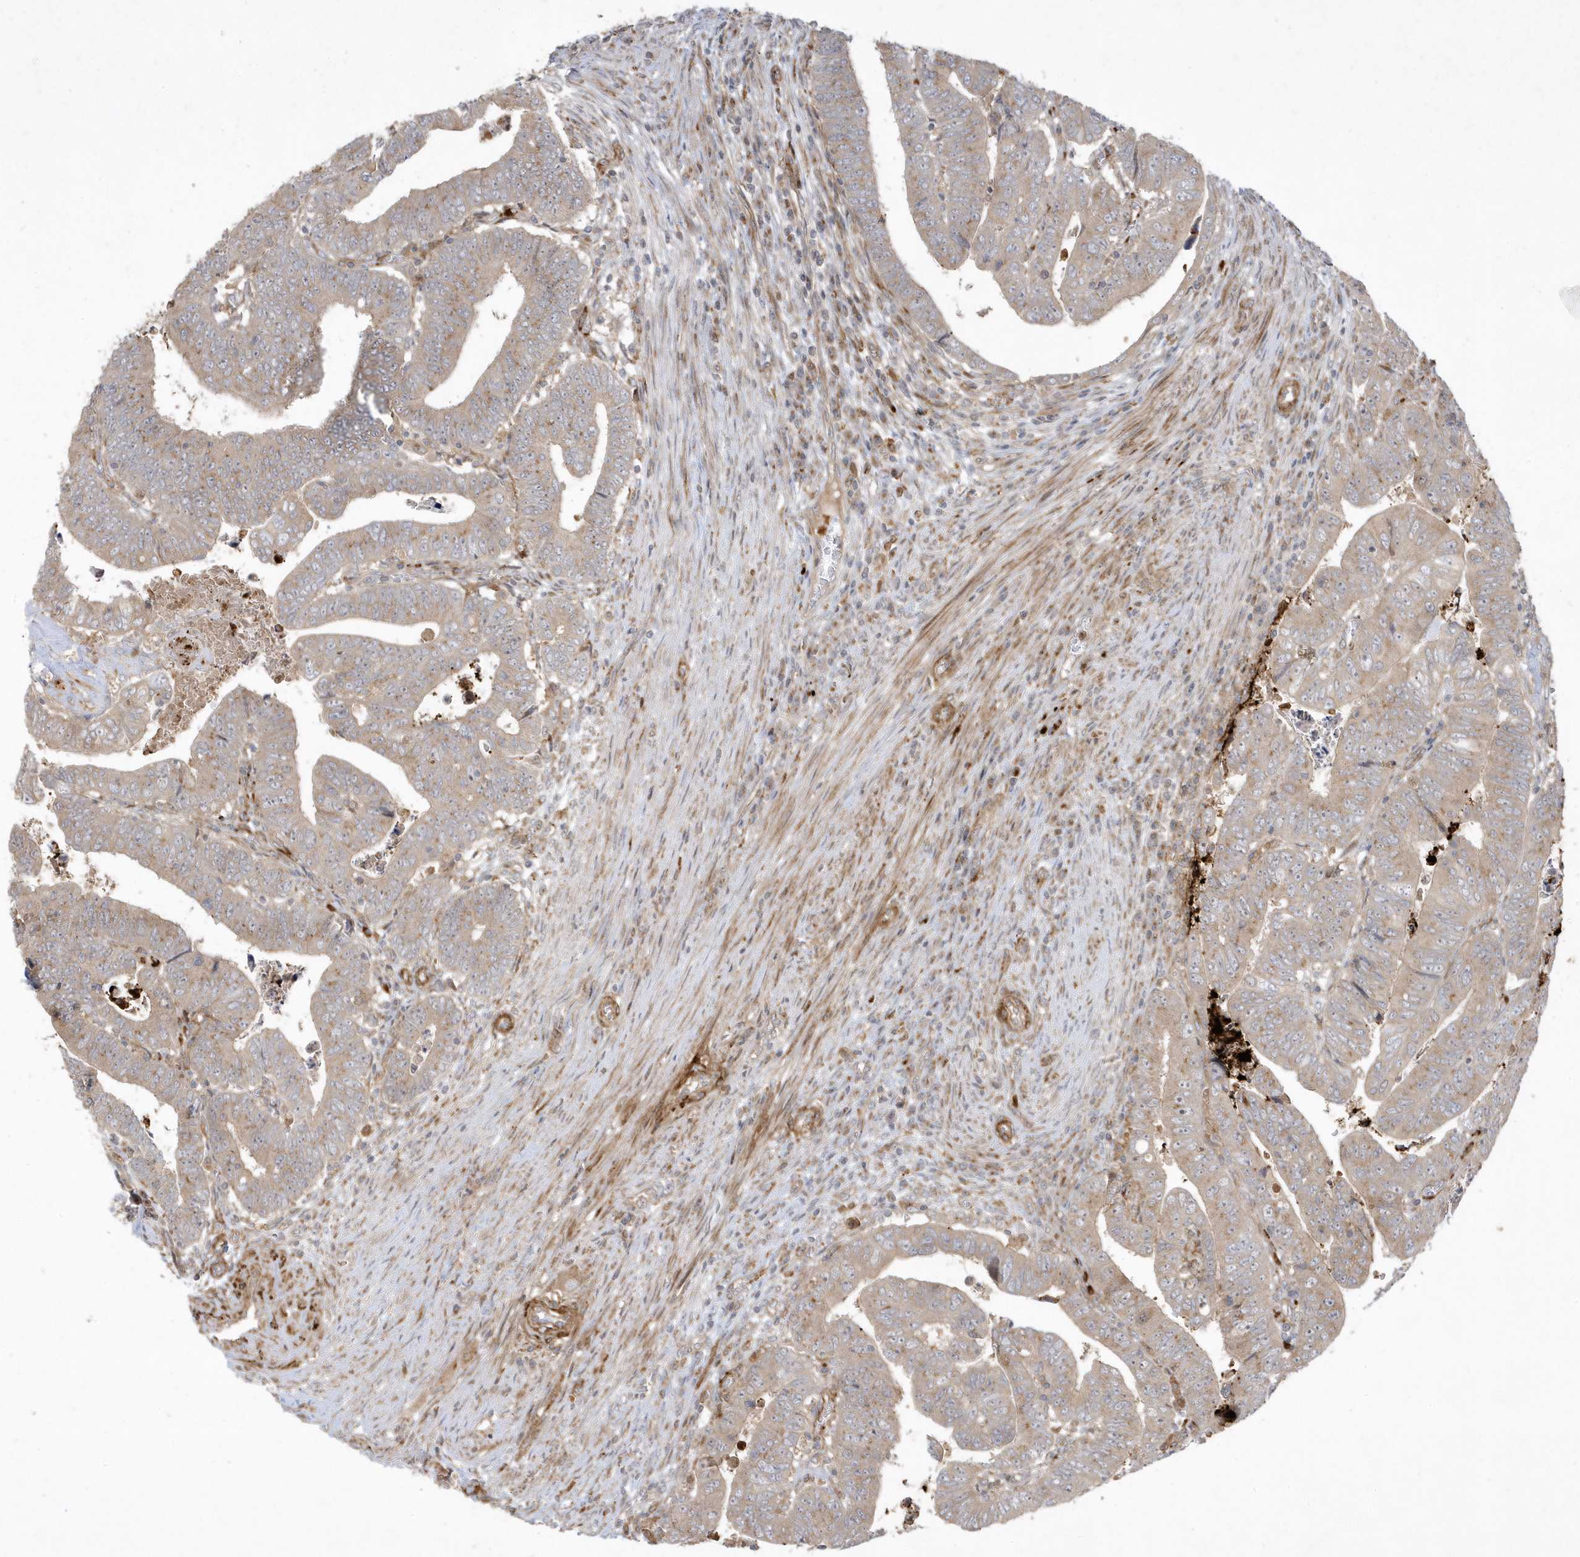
{"staining": {"intensity": "weak", "quantity": "25%-75%", "location": "cytoplasmic/membranous"}, "tissue": "colorectal cancer", "cell_type": "Tumor cells", "image_type": "cancer", "snomed": [{"axis": "morphology", "description": "Normal tissue, NOS"}, {"axis": "morphology", "description": "Adenocarcinoma, NOS"}, {"axis": "topography", "description": "Rectum"}], "caption": "Weak cytoplasmic/membranous positivity for a protein is seen in approximately 25%-75% of tumor cells of colorectal cancer (adenocarcinoma) using IHC.", "gene": "IFT57", "patient": {"sex": "female", "age": 65}}